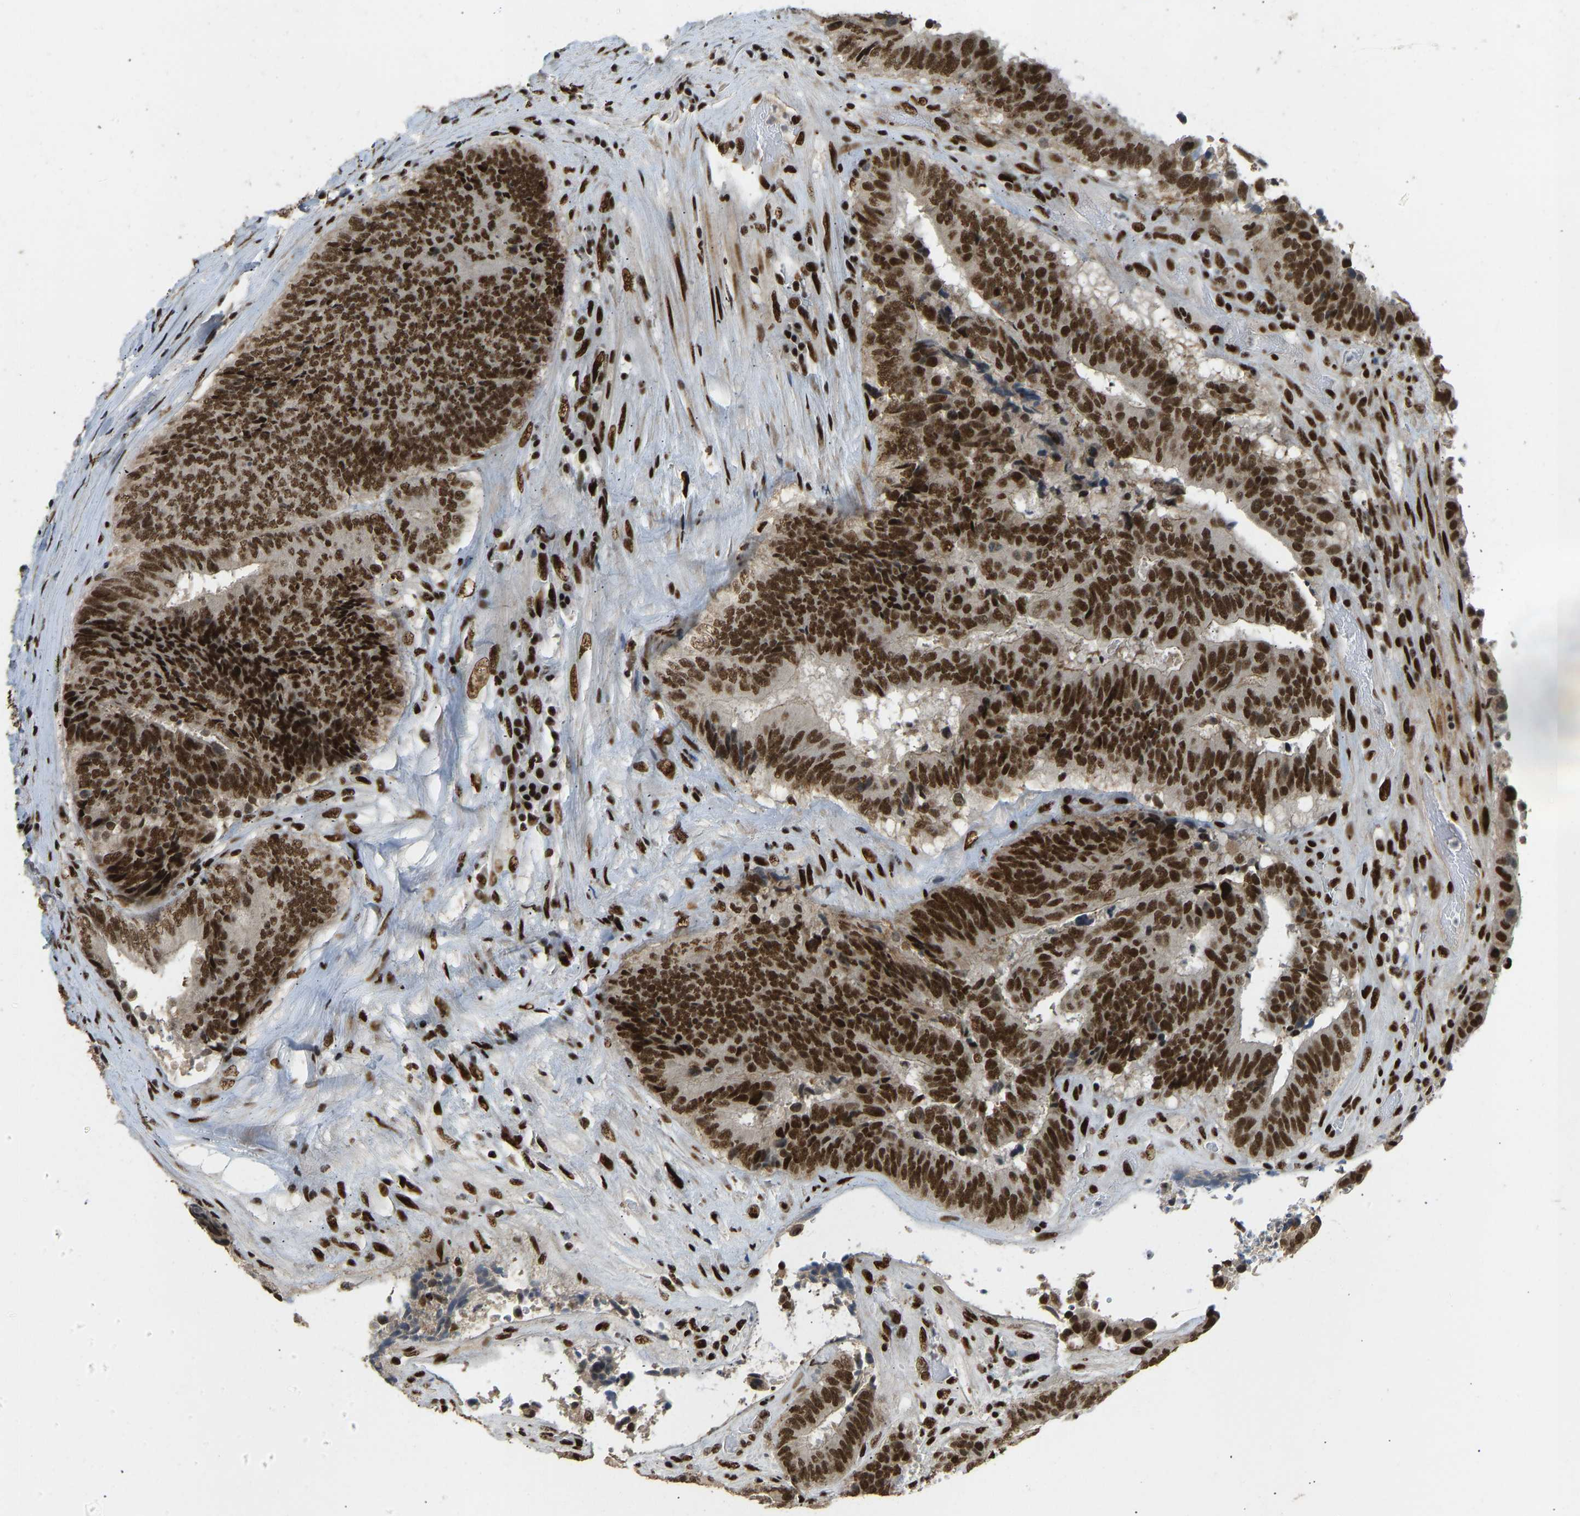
{"staining": {"intensity": "strong", "quantity": ">75%", "location": "nuclear"}, "tissue": "colorectal cancer", "cell_type": "Tumor cells", "image_type": "cancer", "snomed": [{"axis": "morphology", "description": "Adenocarcinoma, NOS"}, {"axis": "topography", "description": "Rectum"}], "caption": "This is an image of immunohistochemistry staining of colorectal cancer (adenocarcinoma), which shows strong staining in the nuclear of tumor cells.", "gene": "FOXK1", "patient": {"sex": "male", "age": 72}}